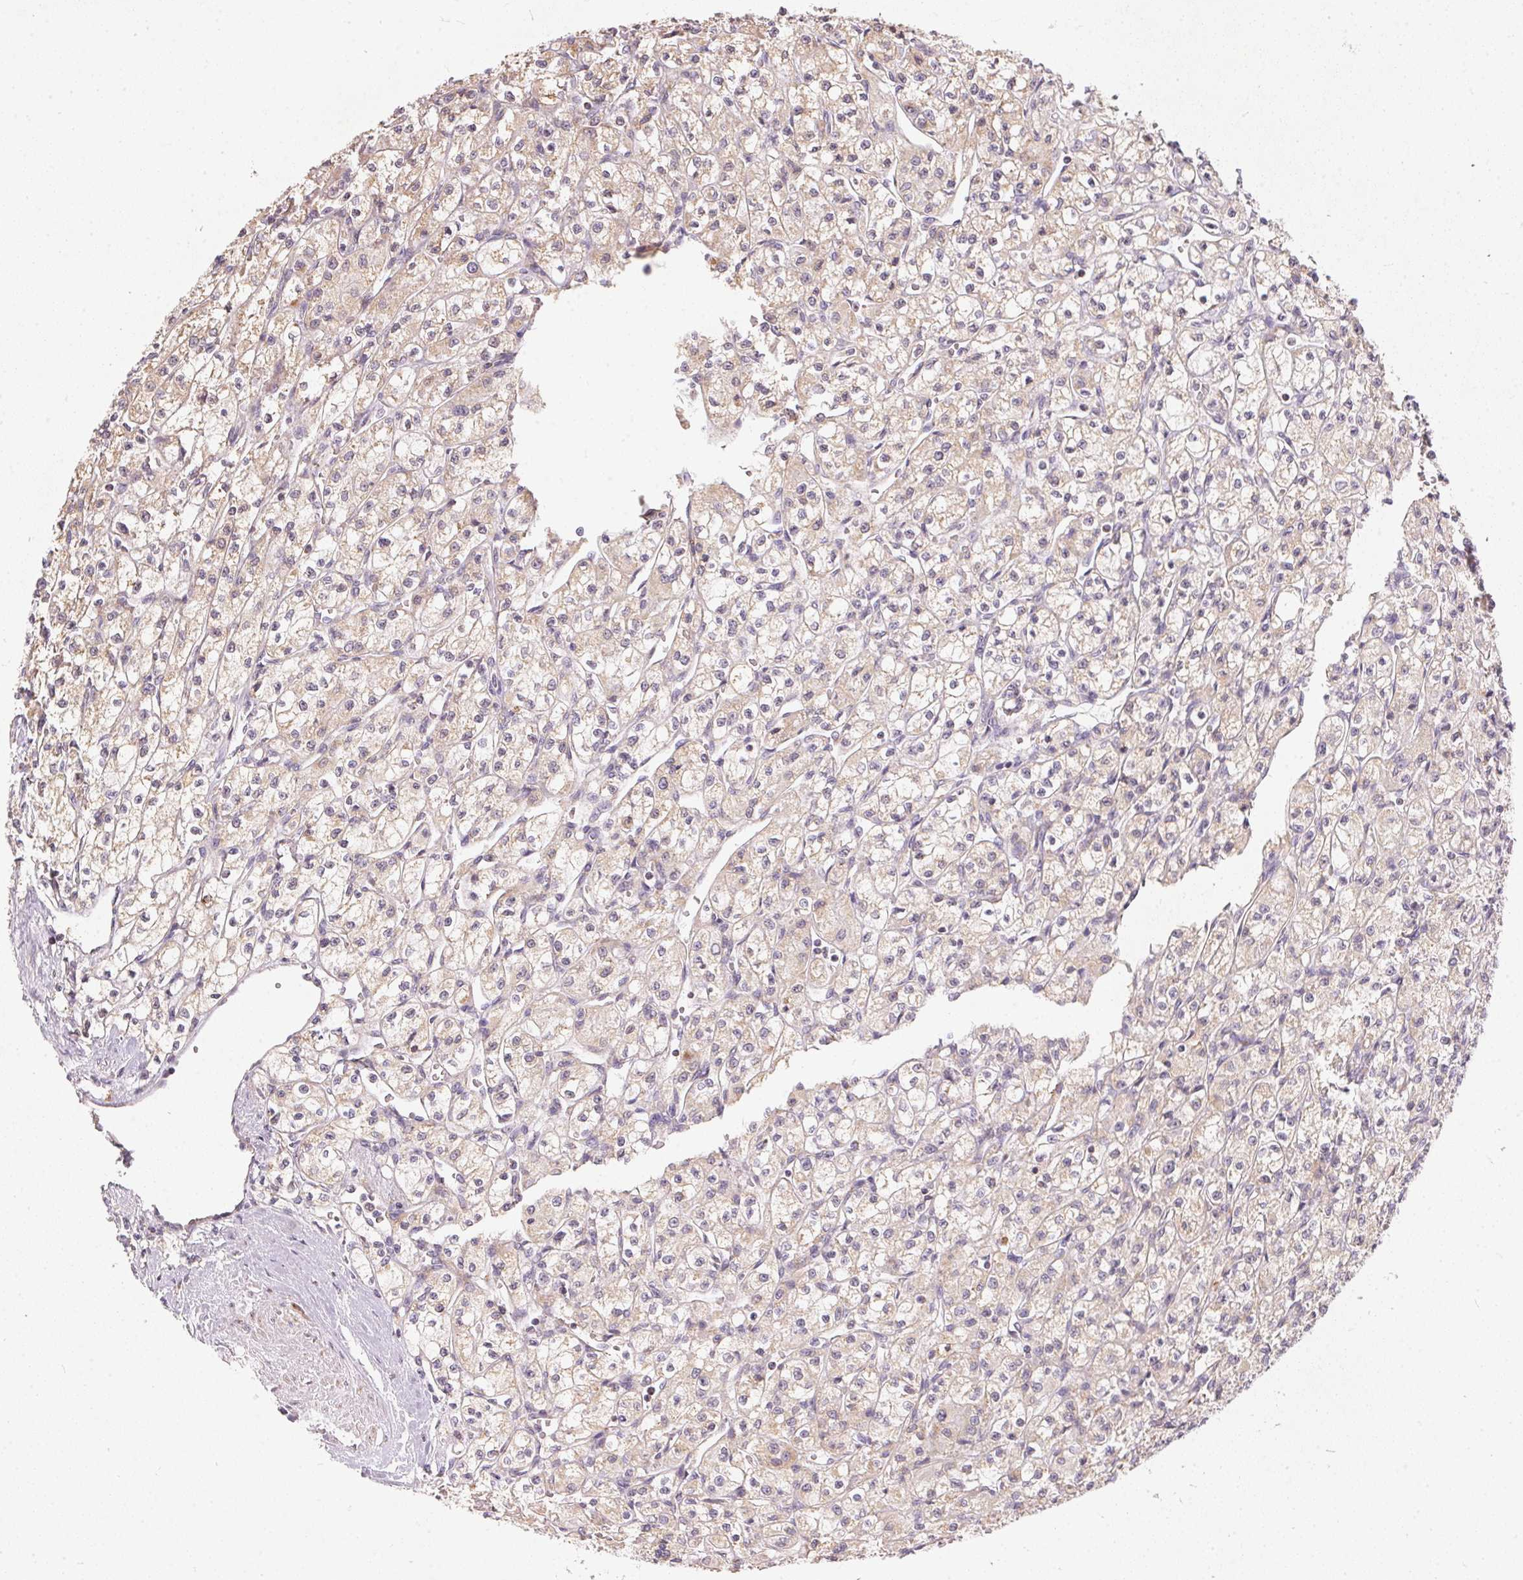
{"staining": {"intensity": "weak", "quantity": "25%-75%", "location": "cytoplasmic/membranous"}, "tissue": "renal cancer", "cell_type": "Tumor cells", "image_type": "cancer", "snomed": [{"axis": "morphology", "description": "Adenocarcinoma, NOS"}, {"axis": "topography", "description": "Kidney"}], "caption": "Immunohistochemistry micrograph of human renal cancer stained for a protein (brown), which shows low levels of weak cytoplasmic/membranous positivity in approximately 25%-75% of tumor cells.", "gene": "VWA5B2", "patient": {"sex": "female", "age": 70}}